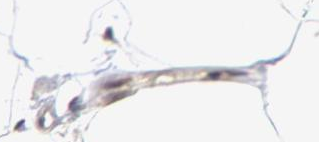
{"staining": {"intensity": "moderate", "quantity": ">75%", "location": "nuclear"}, "tissue": "adipose tissue", "cell_type": "Adipocytes", "image_type": "normal", "snomed": [{"axis": "morphology", "description": "Normal tissue, NOS"}, {"axis": "morphology", "description": "Duct carcinoma"}, {"axis": "topography", "description": "Breast"}, {"axis": "topography", "description": "Adipose tissue"}], "caption": "A high-resolution histopathology image shows immunohistochemistry (IHC) staining of unremarkable adipose tissue, which demonstrates moderate nuclear expression in approximately >75% of adipocytes.", "gene": "PSMC4", "patient": {"sex": "female", "age": 37}}